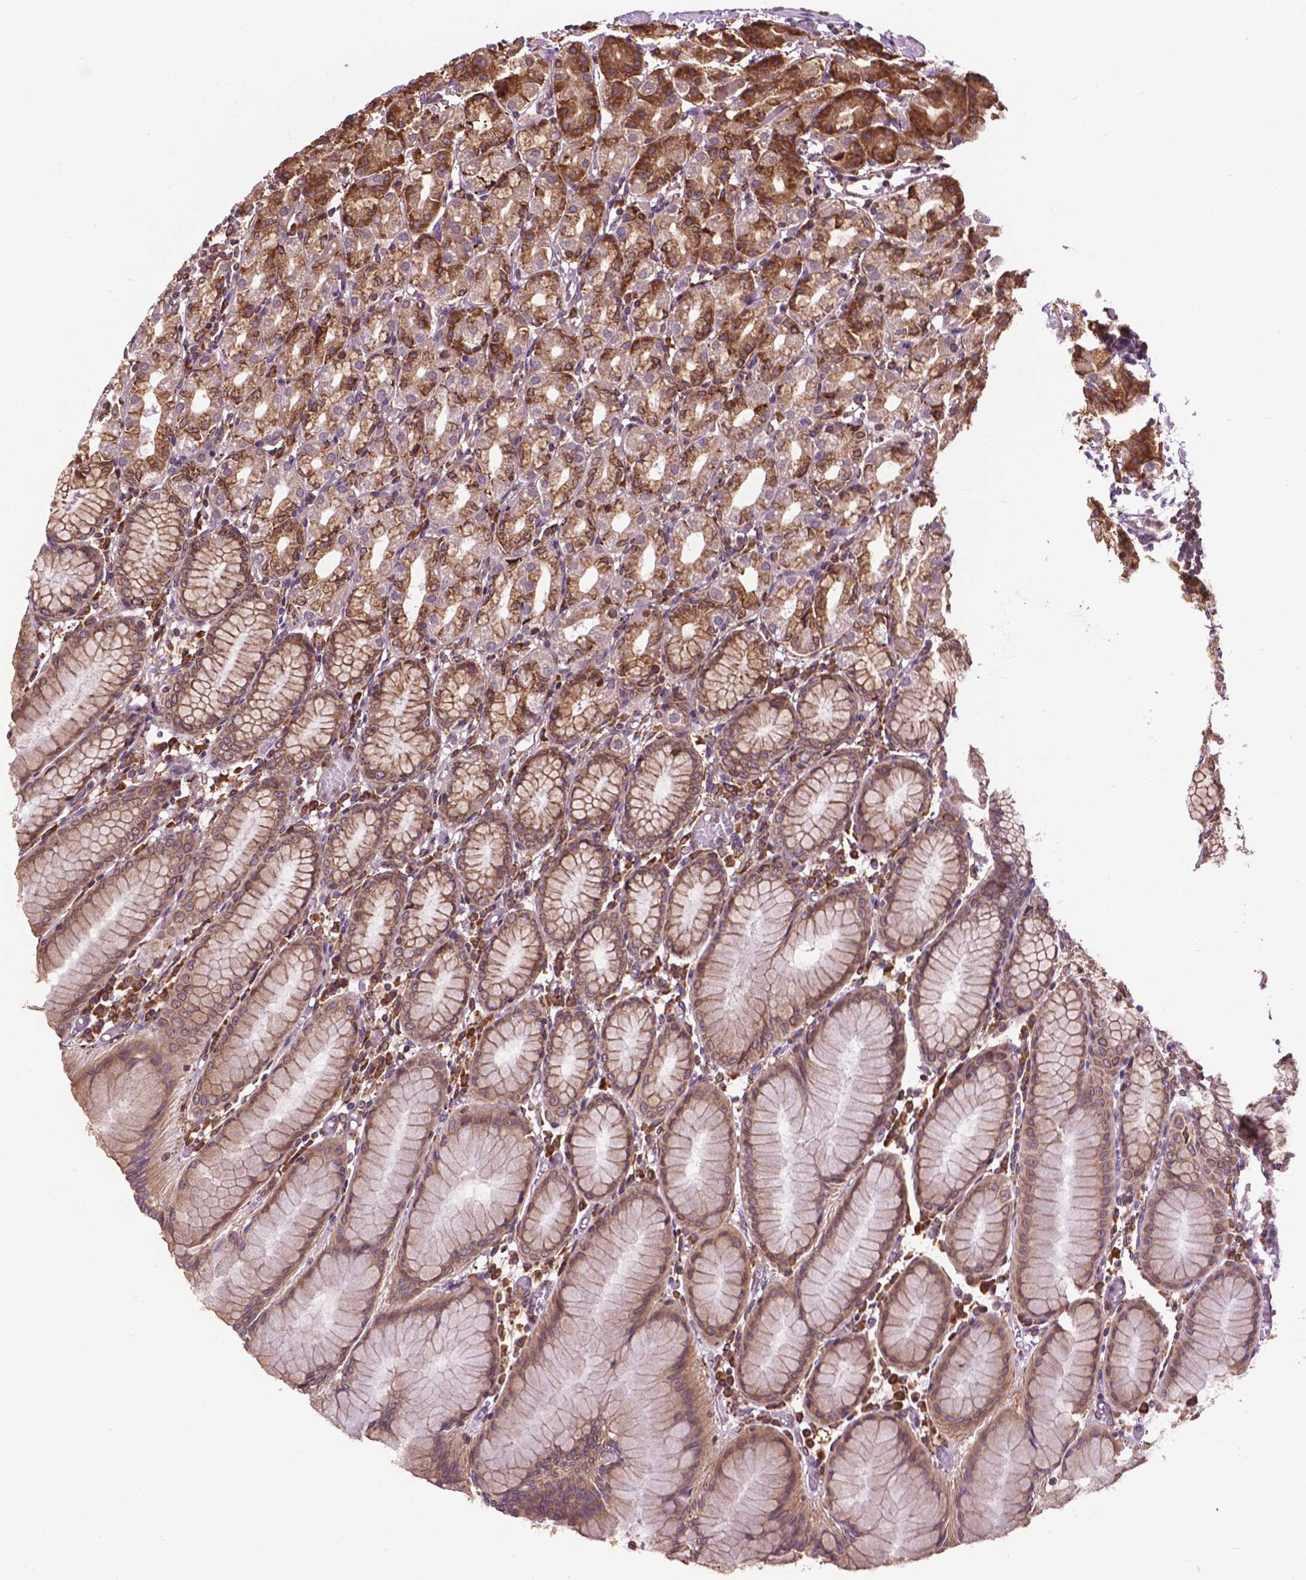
{"staining": {"intensity": "moderate", "quantity": "25%-75%", "location": "cytoplasmic/membranous"}, "tissue": "stomach", "cell_type": "Glandular cells", "image_type": "normal", "snomed": [{"axis": "morphology", "description": "Normal tissue, NOS"}, {"axis": "topography", "description": "Stomach"}], "caption": "Moderate cytoplasmic/membranous staining is seen in approximately 25%-75% of glandular cells in normal stomach.", "gene": "GANAB", "patient": {"sex": "female", "age": 57}}